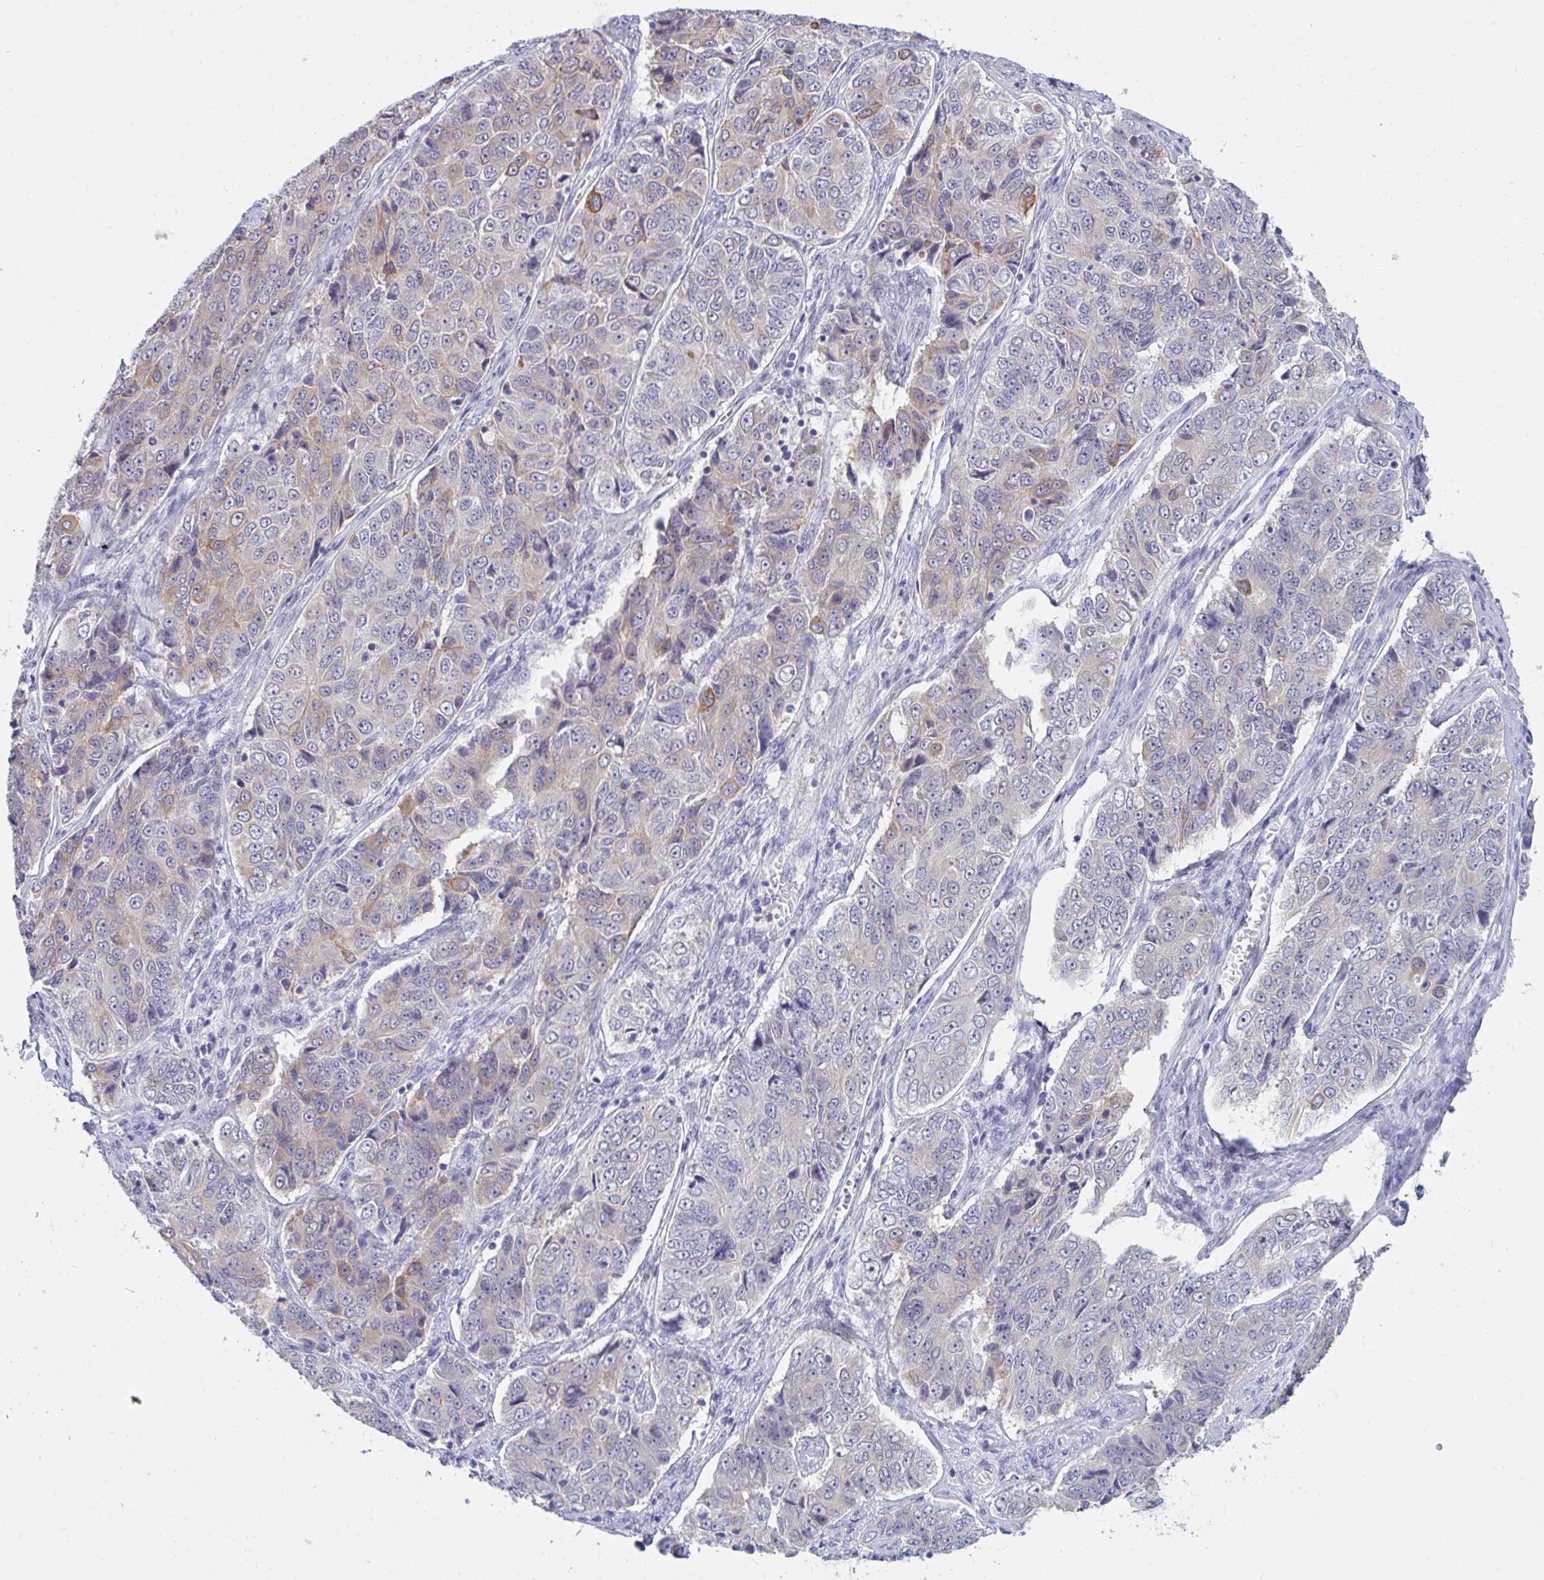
{"staining": {"intensity": "moderate", "quantity": "<25%", "location": "cytoplasmic/membranous"}, "tissue": "ovarian cancer", "cell_type": "Tumor cells", "image_type": "cancer", "snomed": [{"axis": "morphology", "description": "Carcinoma, endometroid"}, {"axis": "topography", "description": "Ovary"}], "caption": "This histopathology image reveals ovarian cancer (endometroid carcinoma) stained with IHC to label a protein in brown. The cytoplasmic/membranous of tumor cells show moderate positivity for the protein. Nuclei are counter-stained blue.", "gene": "TENT5D", "patient": {"sex": "female", "age": 51}}